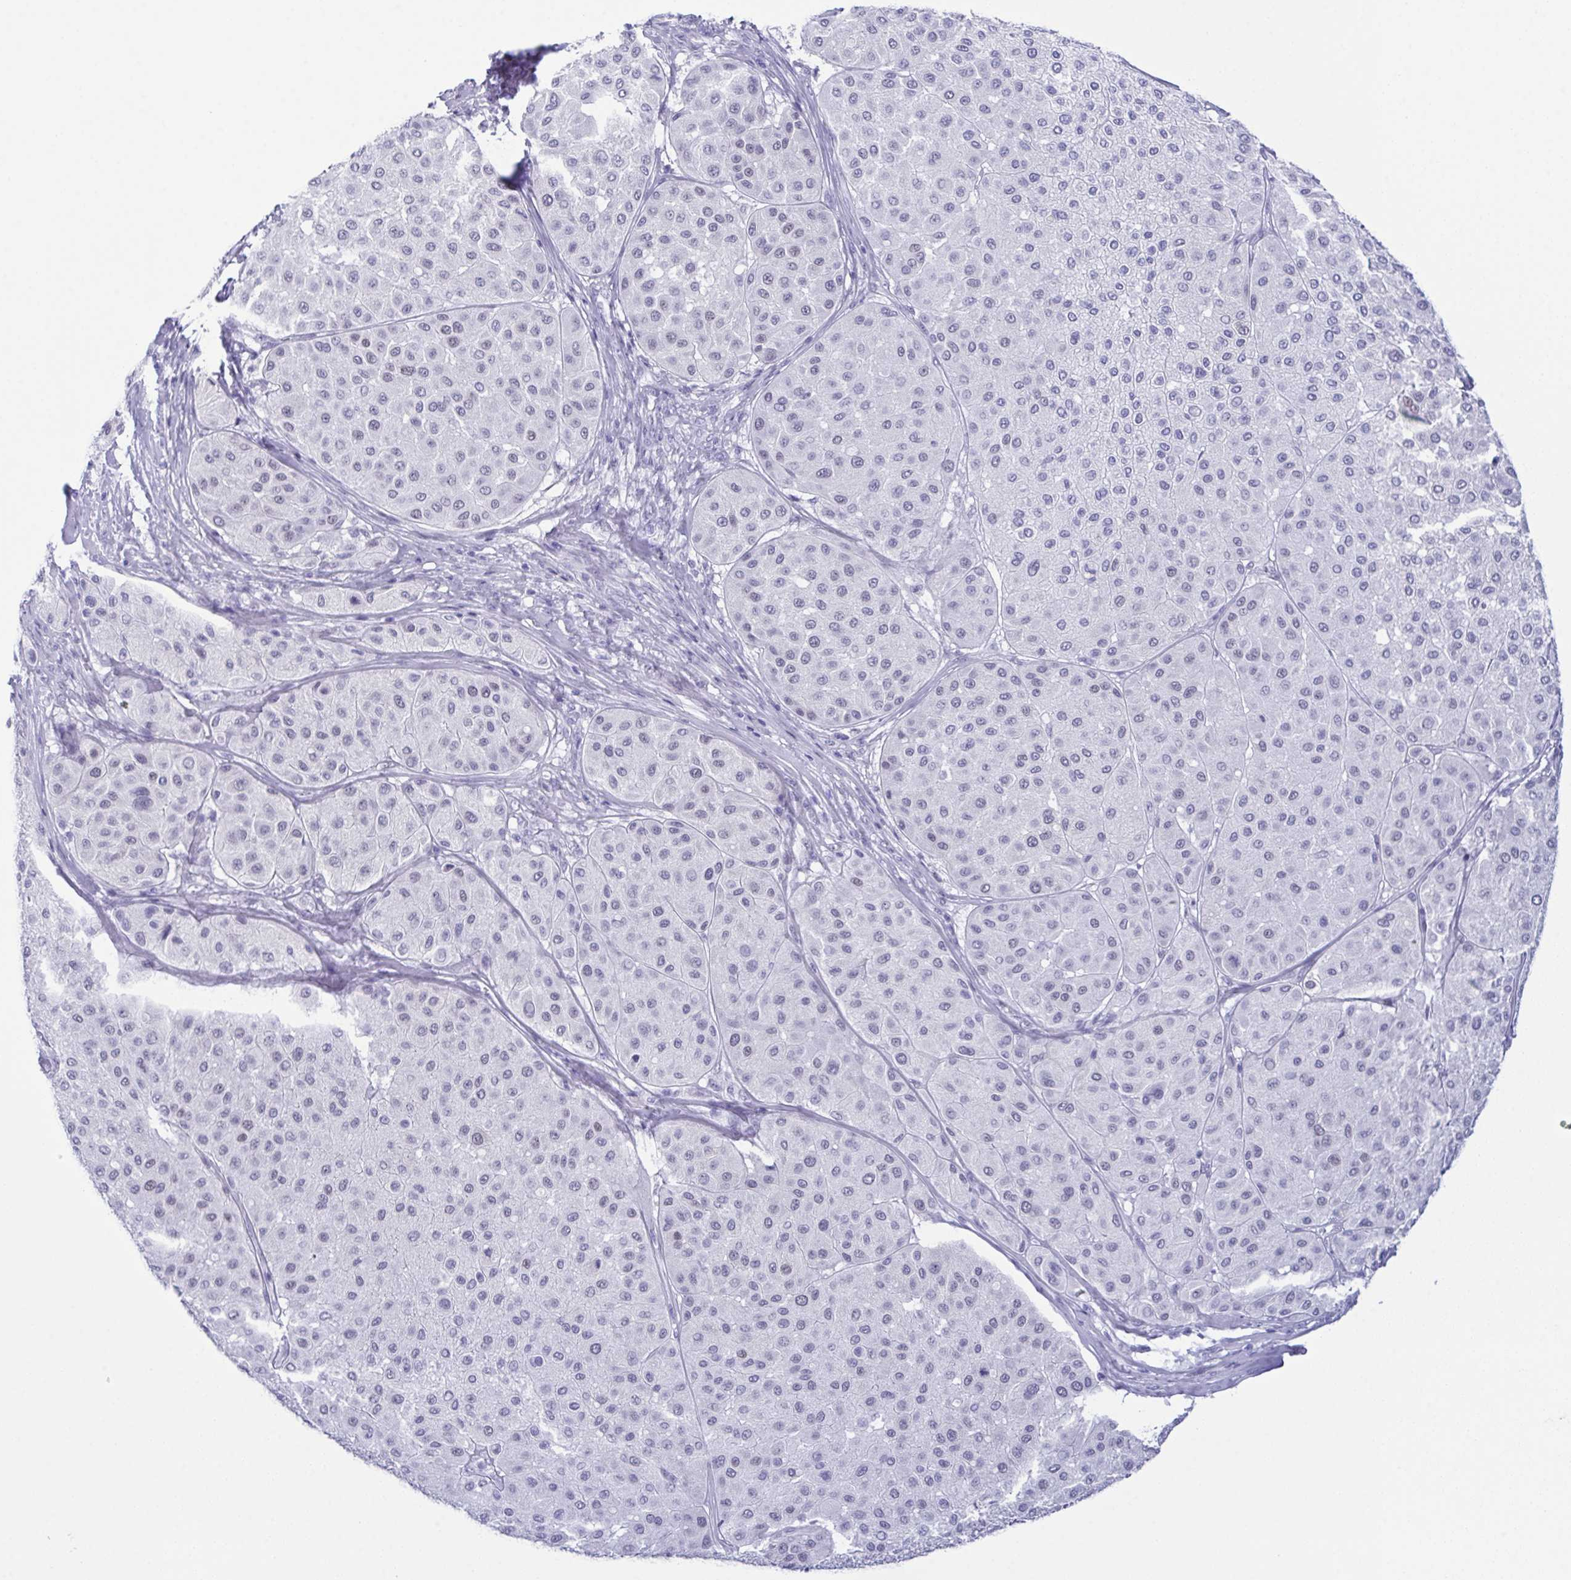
{"staining": {"intensity": "negative", "quantity": "none", "location": "none"}, "tissue": "melanoma", "cell_type": "Tumor cells", "image_type": "cancer", "snomed": [{"axis": "morphology", "description": "Malignant melanoma, Metastatic site"}, {"axis": "topography", "description": "Smooth muscle"}], "caption": "This photomicrograph is of melanoma stained with IHC to label a protein in brown with the nuclei are counter-stained blue. There is no positivity in tumor cells.", "gene": "SUGP2", "patient": {"sex": "male", "age": 41}}